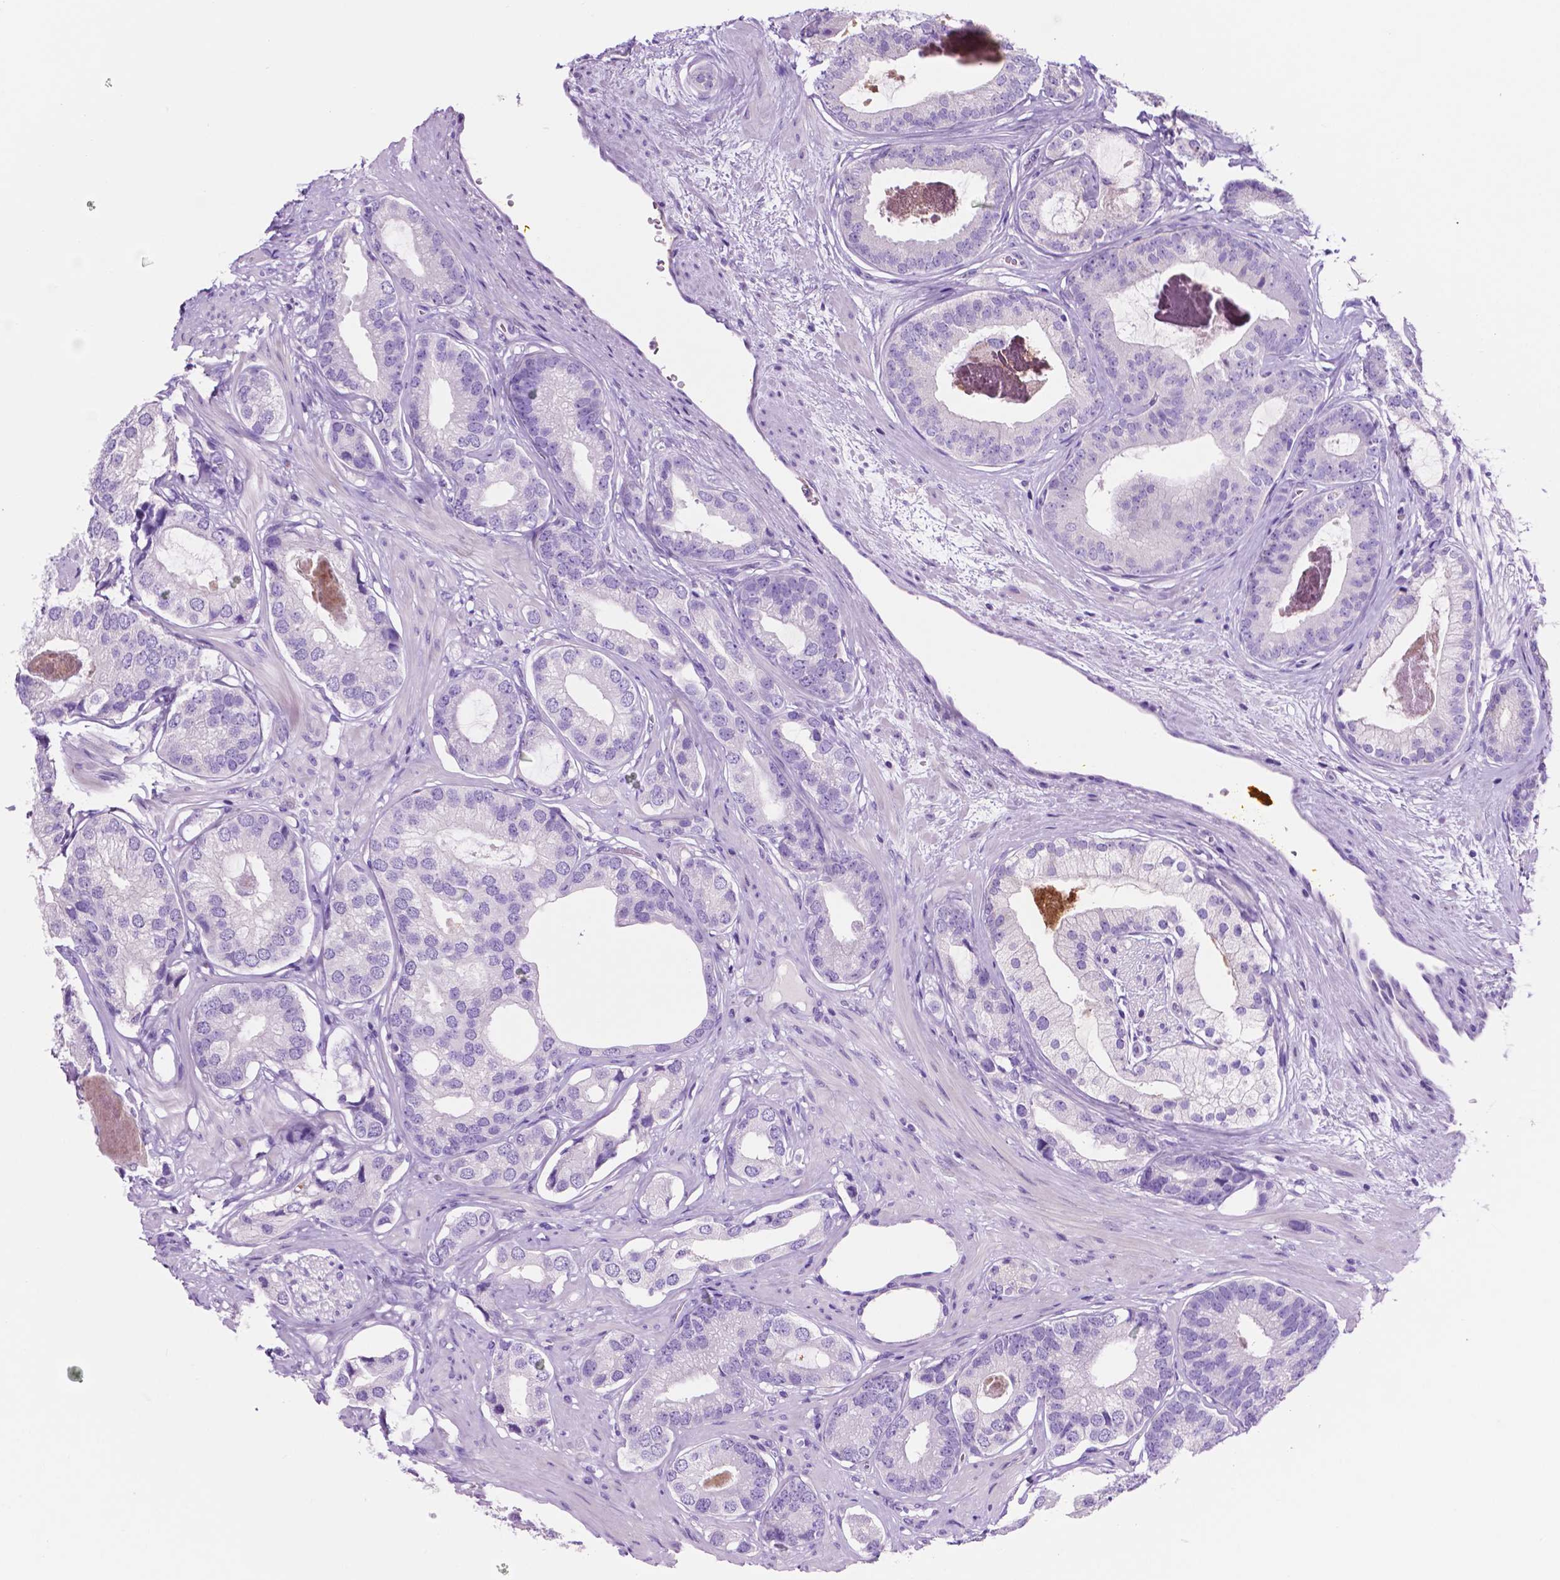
{"staining": {"intensity": "negative", "quantity": "none", "location": "none"}, "tissue": "prostate cancer", "cell_type": "Tumor cells", "image_type": "cancer", "snomed": [{"axis": "morphology", "description": "Adenocarcinoma, Low grade"}, {"axis": "topography", "description": "Prostate"}], "caption": "Immunohistochemistry (IHC) photomicrograph of neoplastic tissue: human adenocarcinoma (low-grade) (prostate) stained with DAB exhibits no significant protein positivity in tumor cells. (Stains: DAB (3,3'-diaminobenzidine) IHC with hematoxylin counter stain, Microscopy: brightfield microscopy at high magnification).", "gene": "IGFN1", "patient": {"sex": "male", "age": 61}}